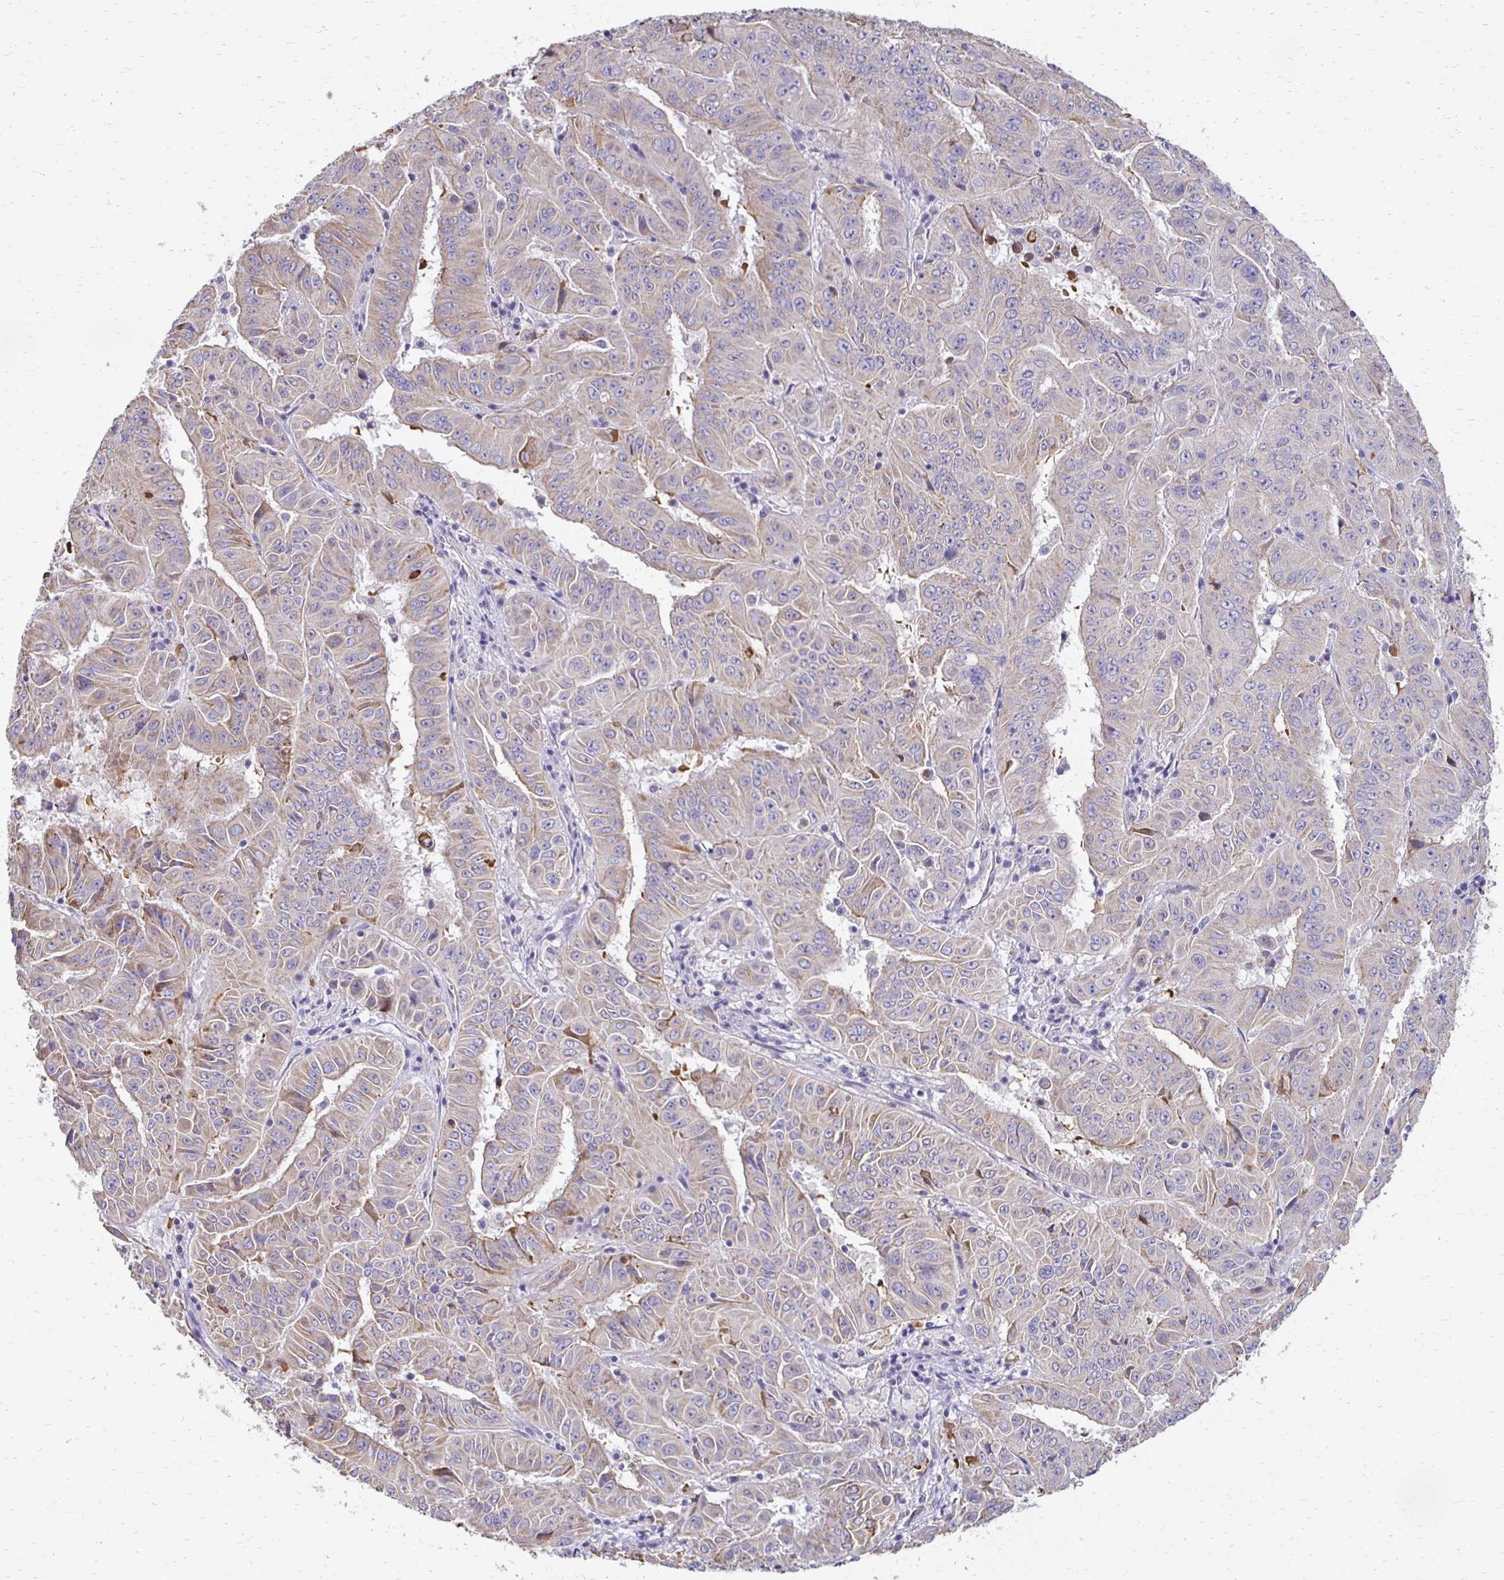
{"staining": {"intensity": "weak", "quantity": "<25%", "location": "cytoplasmic/membranous"}, "tissue": "pancreatic cancer", "cell_type": "Tumor cells", "image_type": "cancer", "snomed": [{"axis": "morphology", "description": "Adenocarcinoma, NOS"}, {"axis": "topography", "description": "Pancreas"}], "caption": "Immunohistochemistry photomicrograph of neoplastic tissue: pancreatic adenocarcinoma stained with DAB (3,3'-diaminobenzidine) demonstrates no significant protein staining in tumor cells.", "gene": "AKAP6", "patient": {"sex": "male", "age": 63}}